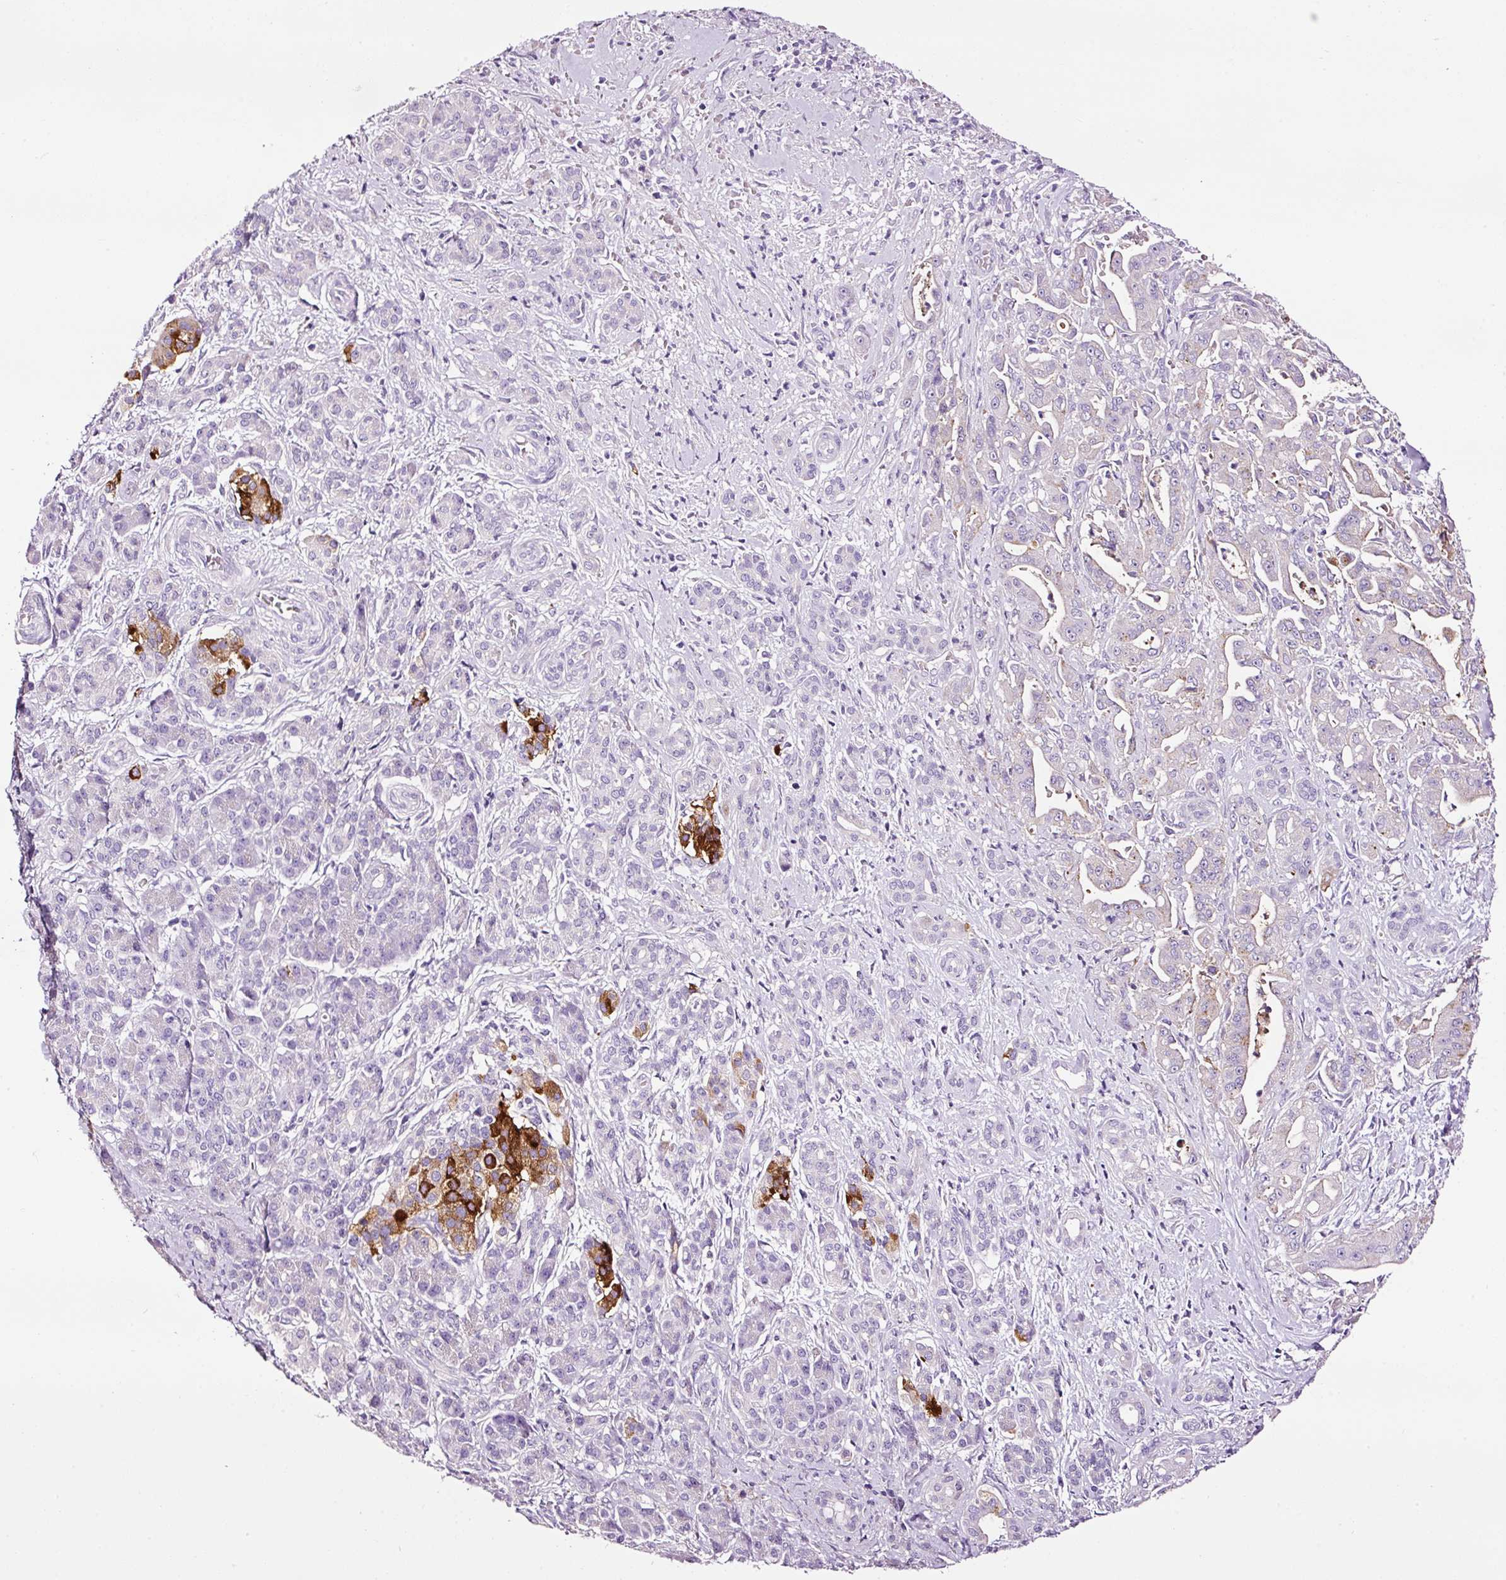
{"staining": {"intensity": "weak", "quantity": "<25%", "location": "cytoplasmic/membranous"}, "tissue": "pancreatic cancer", "cell_type": "Tumor cells", "image_type": "cancer", "snomed": [{"axis": "morphology", "description": "Adenocarcinoma, NOS"}, {"axis": "topography", "description": "Pancreas"}], "caption": "Human pancreatic cancer (adenocarcinoma) stained for a protein using IHC demonstrates no expression in tumor cells.", "gene": "PAM", "patient": {"sex": "male", "age": 57}}